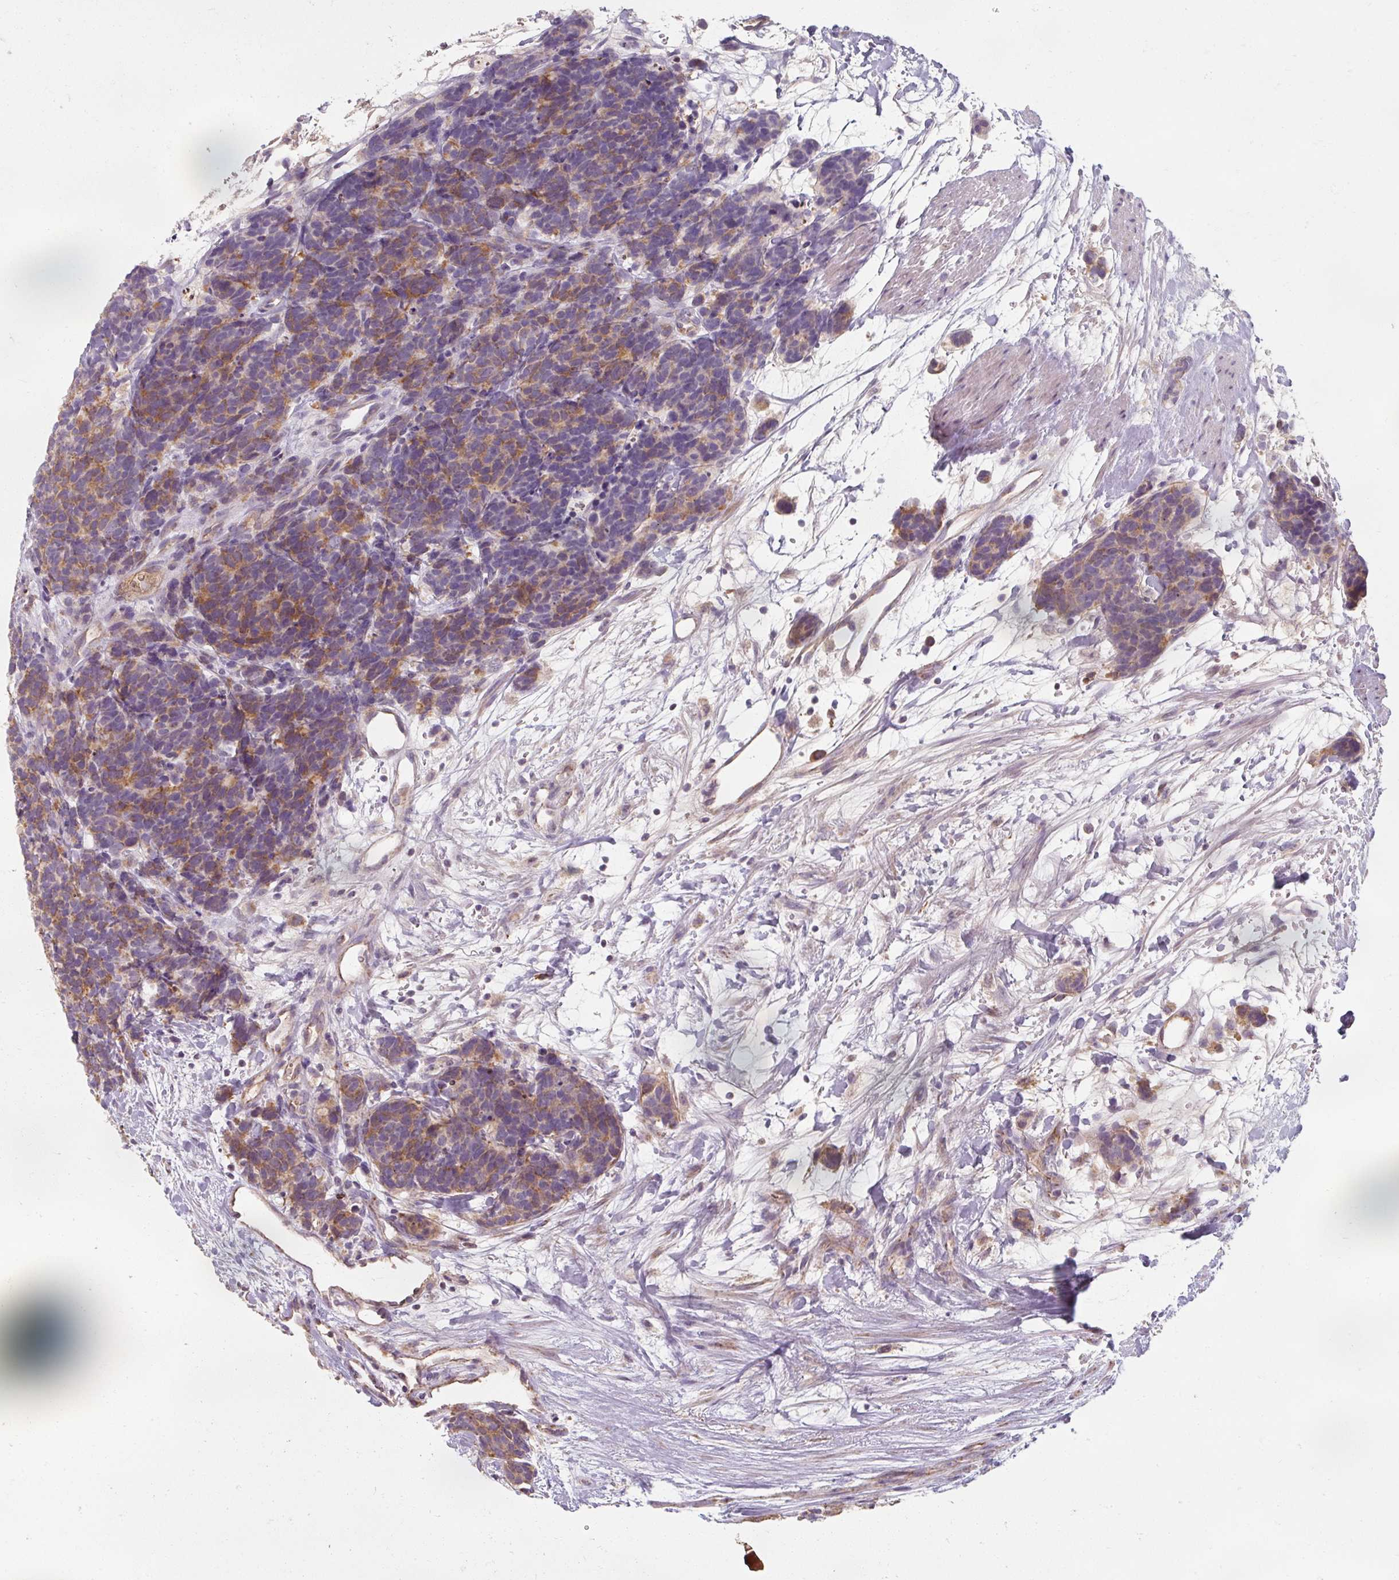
{"staining": {"intensity": "weak", "quantity": ">75%", "location": "cytoplasmic/membranous"}, "tissue": "carcinoid", "cell_type": "Tumor cells", "image_type": "cancer", "snomed": [{"axis": "morphology", "description": "Carcinoma, NOS"}, {"axis": "morphology", "description": "Carcinoid, malignant, NOS"}, {"axis": "topography", "description": "Prostate"}], "caption": "Protein analysis of carcinoid tissue displays weak cytoplasmic/membranous positivity in approximately >75% of tumor cells.", "gene": "TSEN54", "patient": {"sex": "male", "age": 57}}